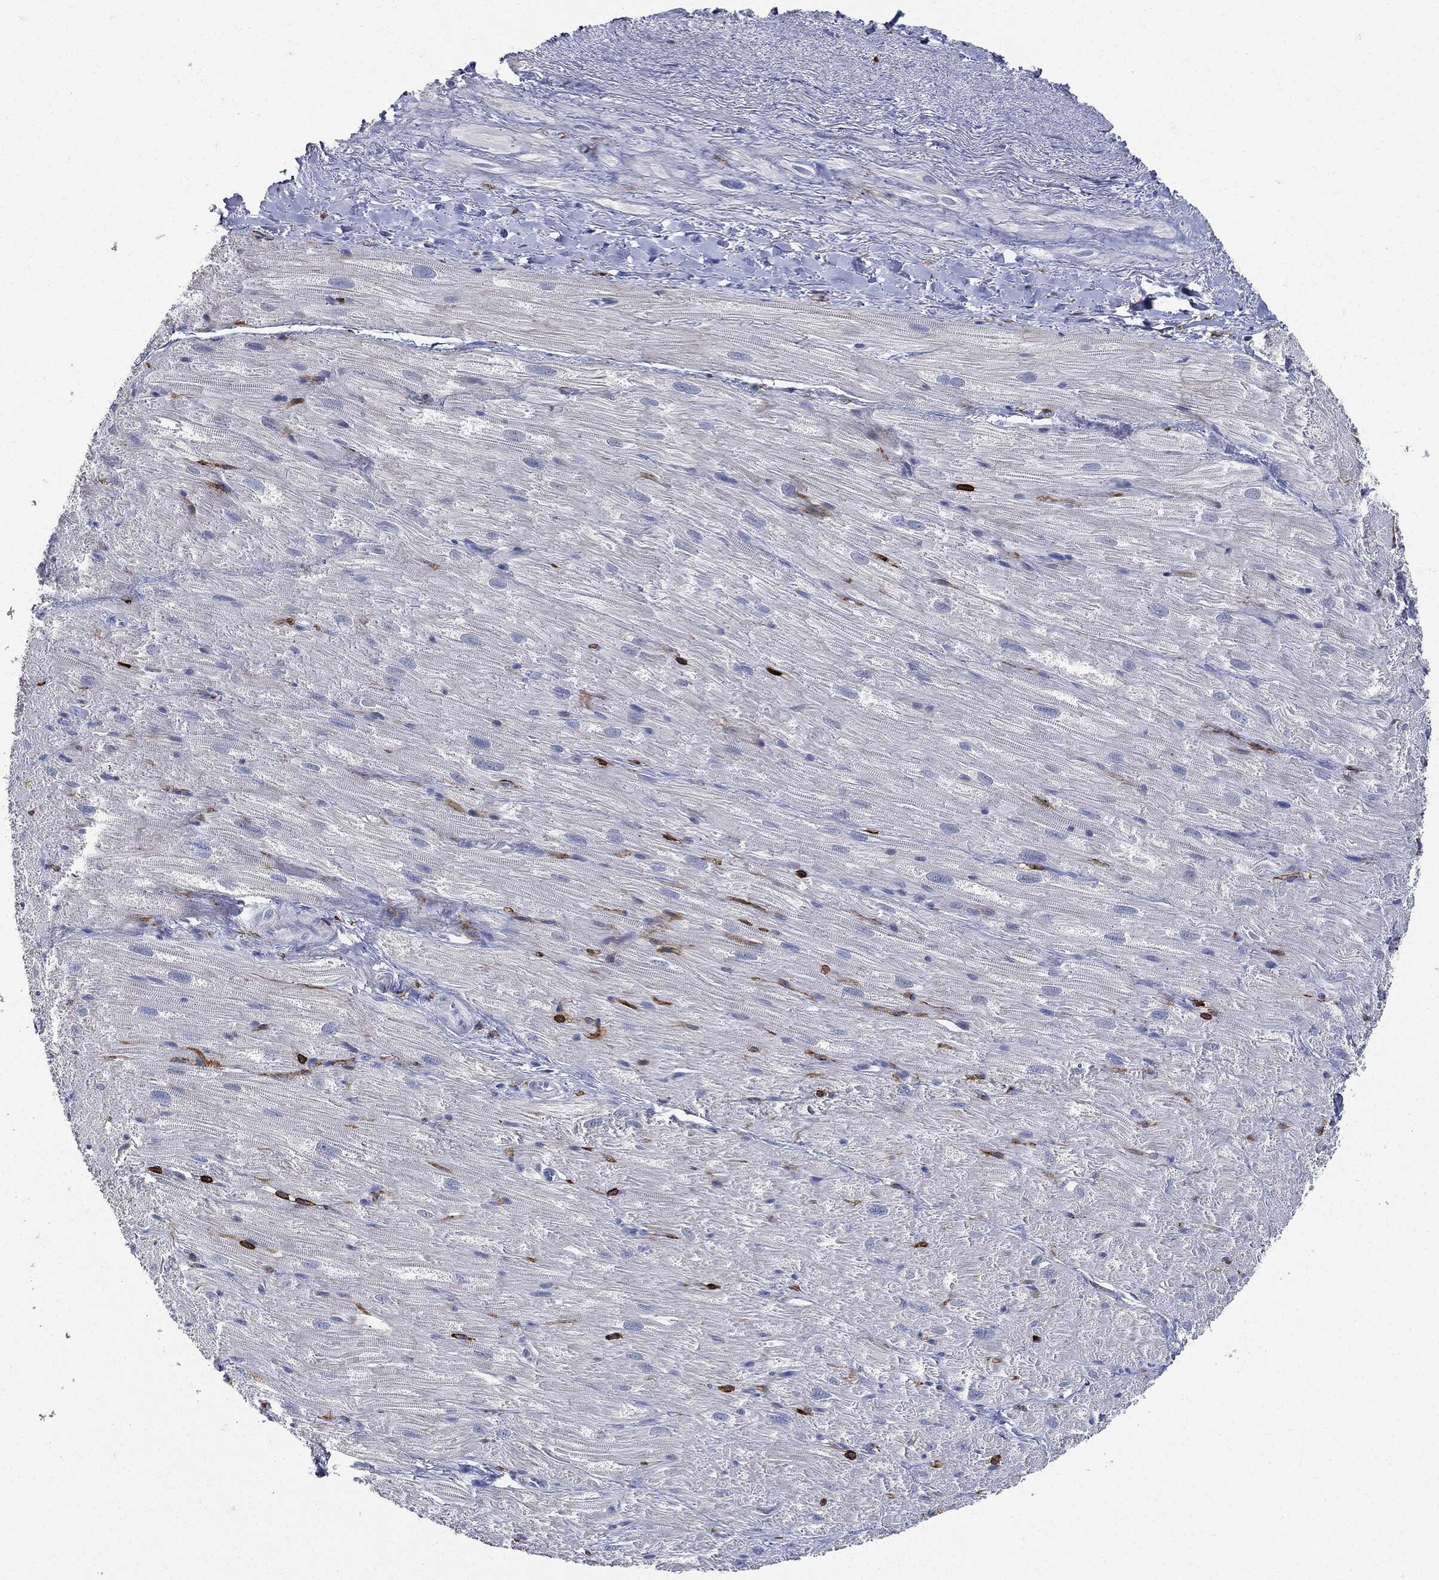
{"staining": {"intensity": "negative", "quantity": "none", "location": "none"}, "tissue": "heart muscle", "cell_type": "Cardiomyocytes", "image_type": "normal", "snomed": [{"axis": "morphology", "description": "Normal tissue, NOS"}, {"axis": "topography", "description": "Heart"}], "caption": "Protein analysis of benign heart muscle reveals no significant expression in cardiomyocytes. The staining was performed using DAB (3,3'-diaminobenzidine) to visualize the protein expression in brown, while the nuclei were stained in blue with hematoxylin (Magnification: 20x).", "gene": "PTPRC", "patient": {"sex": "male", "age": 62}}